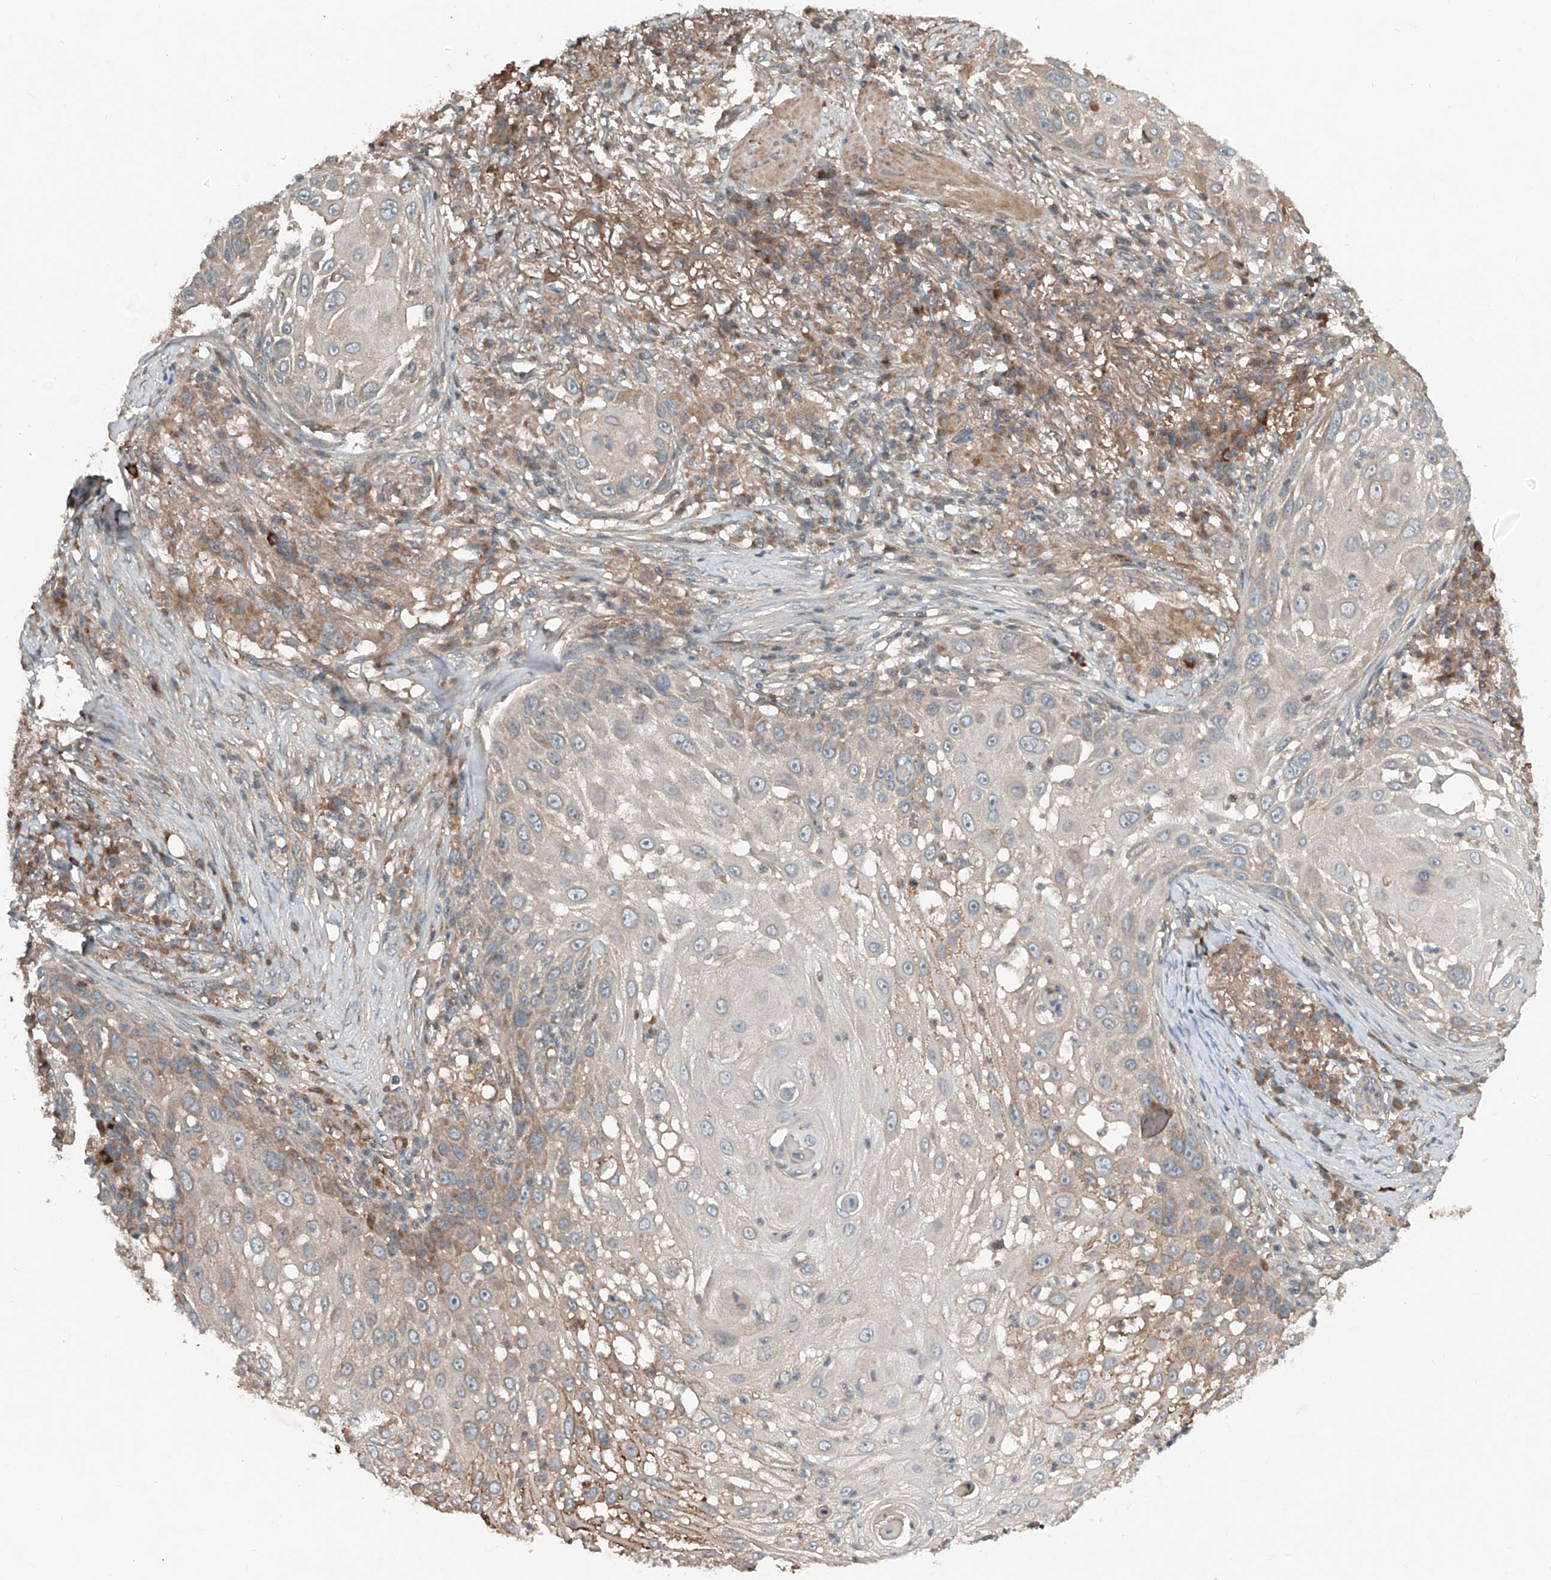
{"staining": {"intensity": "weak", "quantity": "25%-75%", "location": "cytoplasmic/membranous"}, "tissue": "skin cancer", "cell_type": "Tumor cells", "image_type": "cancer", "snomed": [{"axis": "morphology", "description": "Squamous cell carcinoma, NOS"}, {"axis": "topography", "description": "Skin"}], "caption": "Immunohistochemical staining of human skin cancer (squamous cell carcinoma) reveals low levels of weak cytoplasmic/membranous positivity in about 25%-75% of tumor cells. Nuclei are stained in blue.", "gene": "ADAM23", "patient": {"sex": "female", "age": 44}}